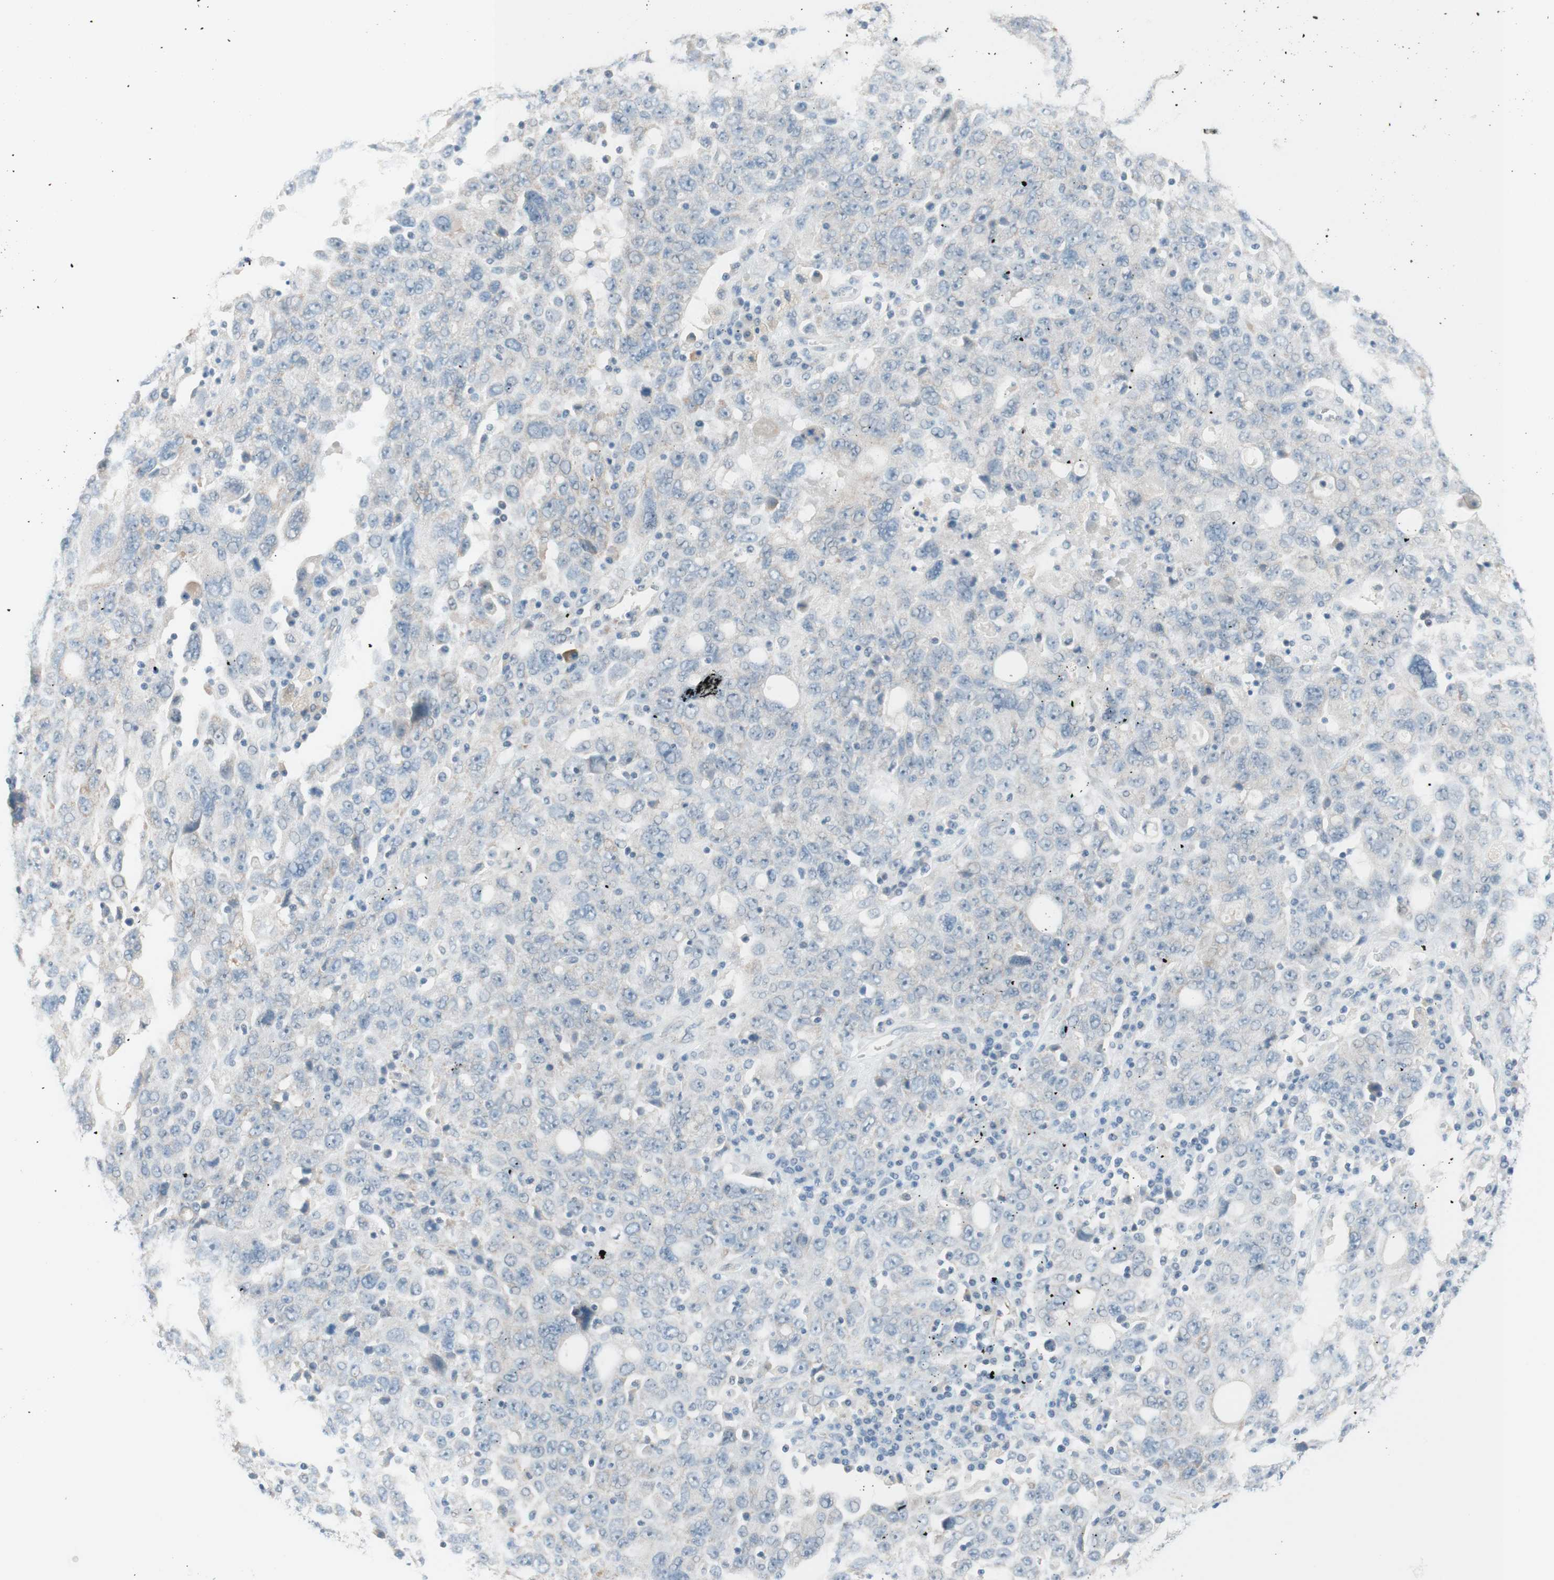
{"staining": {"intensity": "negative", "quantity": "none", "location": "none"}, "tissue": "ovarian cancer", "cell_type": "Tumor cells", "image_type": "cancer", "snomed": [{"axis": "morphology", "description": "Carcinoma, endometroid"}, {"axis": "topography", "description": "Ovary"}], "caption": "IHC photomicrograph of neoplastic tissue: human ovarian cancer stained with DAB (3,3'-diaminobenzidine) displays no significant protein positivity in tumor cells.", "gene": "JPH1", "patient": {"sex": "female", "age": 62}}